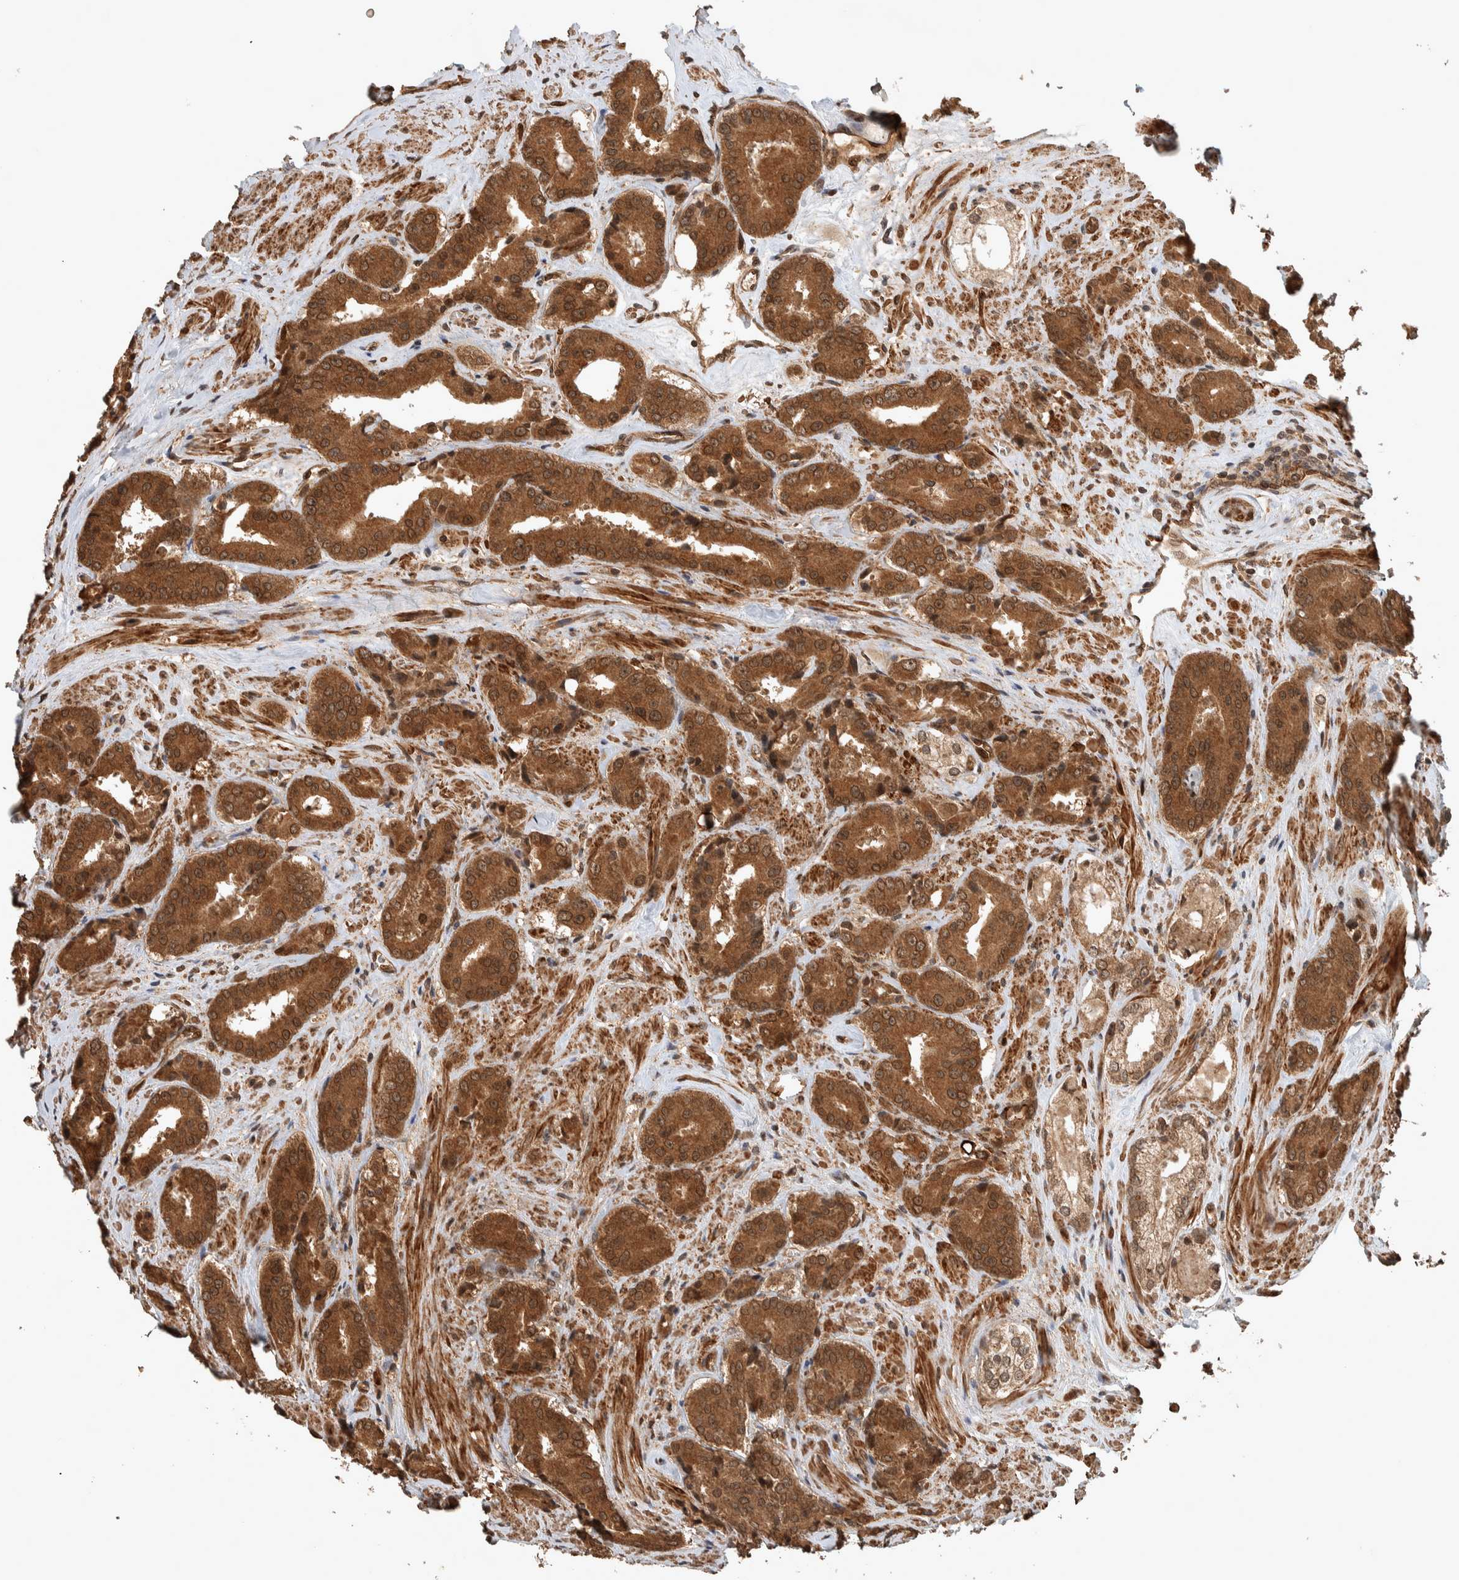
{"staining": {"intensity": "strong", "quantity": ">75%", "location": "cytoplasmic/membranous"}, "tissue": "prostate cancer", "cell_type": "Tumor cells", "image_type": "cancer", "snomed": [{"axis": "morphology", "description": "Adenocarcinoma, High grade"}, {"axis": "topography", "description": "Prostate"}], "caption": "Prostate cancer (adenocarcinoma (high-grade)) was stained to show a protein in brown. There is high levels of strong cytoplasmic/membranous positivity in about >75% of tumor cells.", "gene": "CNTROB", "patient": {"sex": "male", "age": 71}}